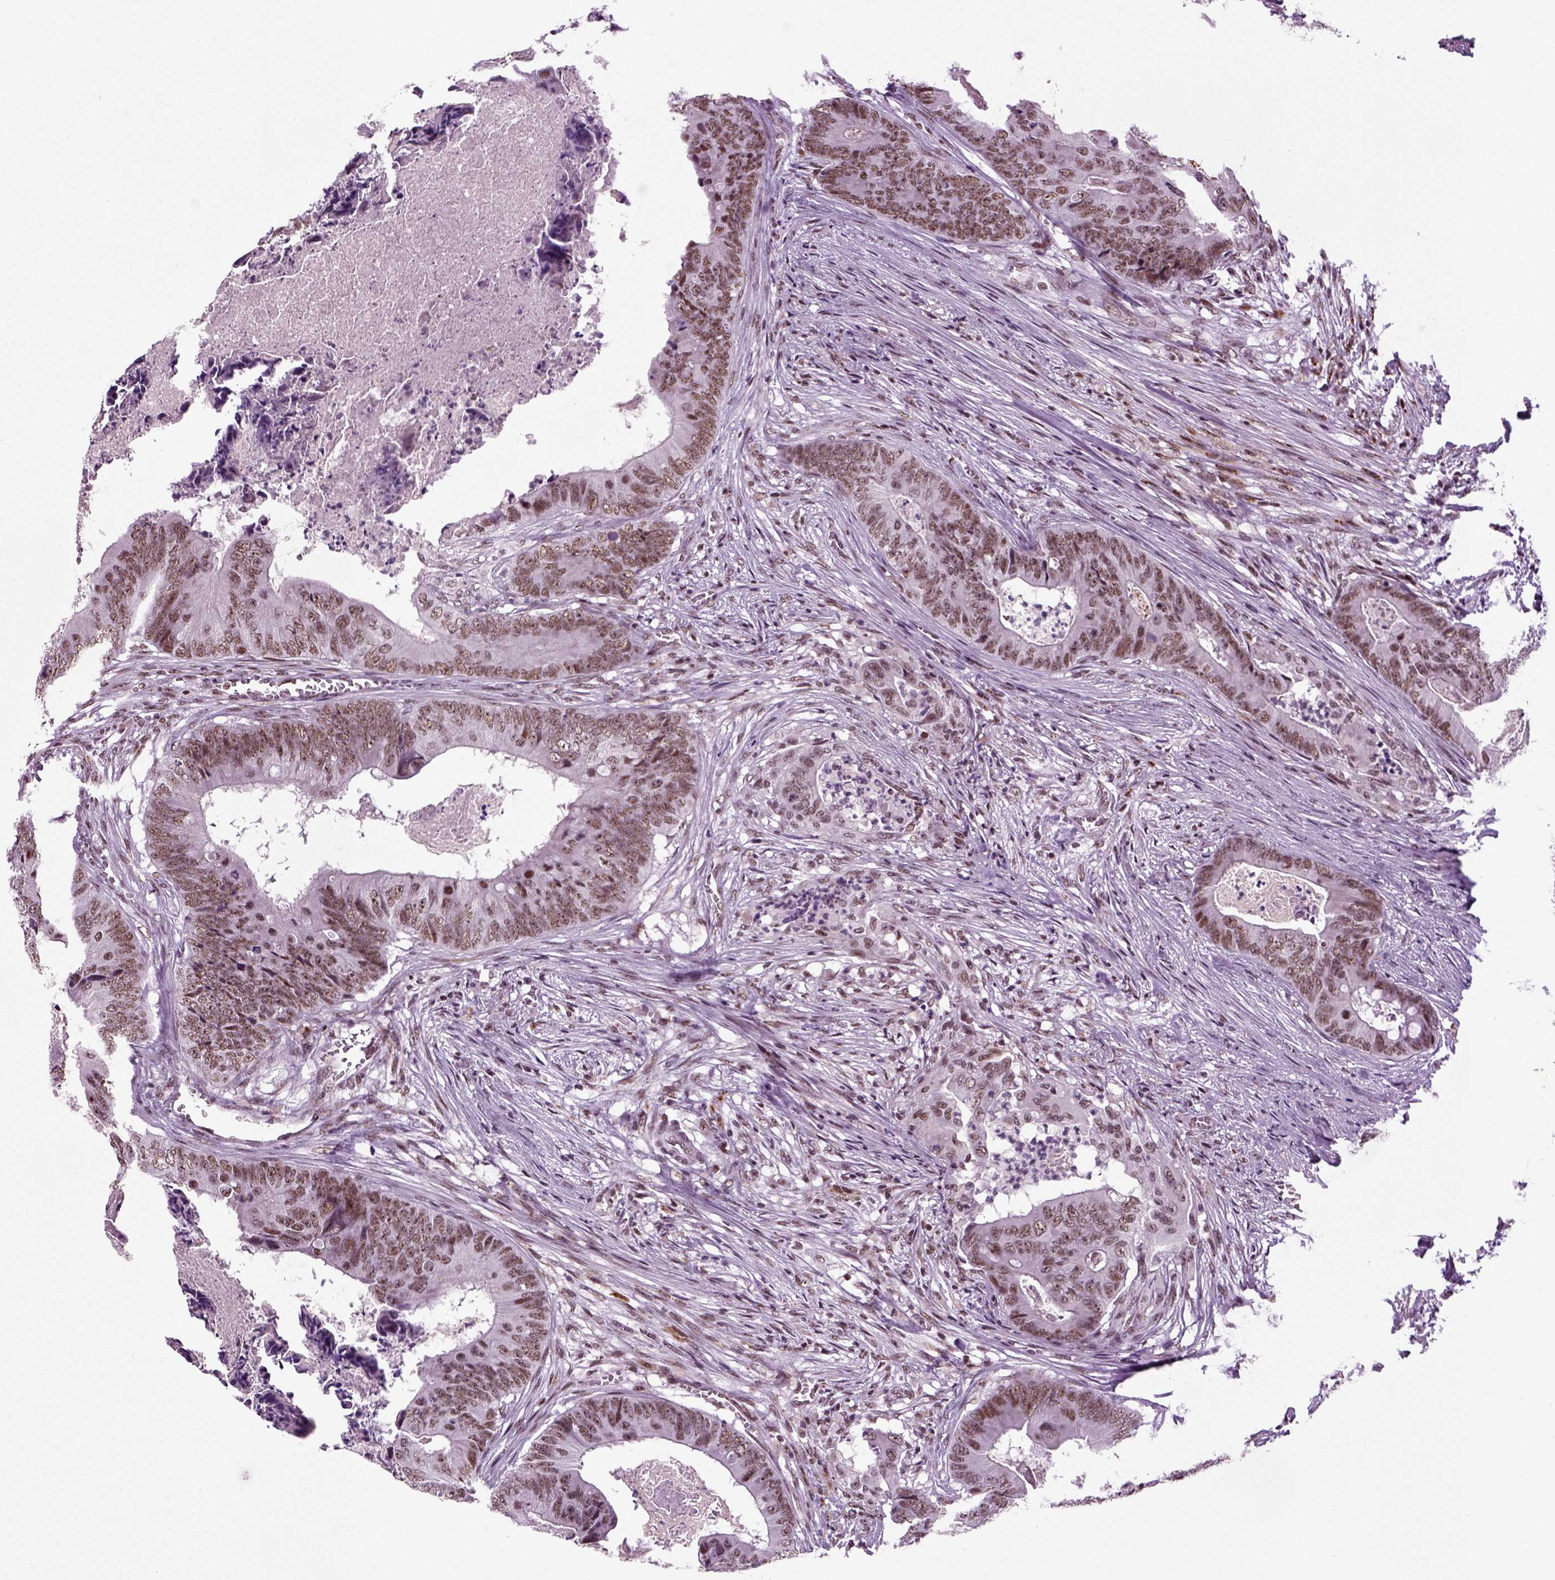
{"staining": {"intensity": "moderate", "quantity": ">75%", "location": "nuclear"}, "tissue": "colorectal cancer", "cell_type": "Tumor cells", "image_type": "cancer", "snomed": [{"axis": "morphology", "description": "Adenocarcinoma, NOS"}, {"axis": "topography", "description": "Colon"}], "caption": "Adenocarcinoma (colorectal) stained with DAB (3,3'-diaminobenzidine) IHC exhibits medium levels of moderate nuclear staining in approximately >75% of tumor cells.", "gene": "RCOR3", "patient": {"sex": "male", "age": 84}}